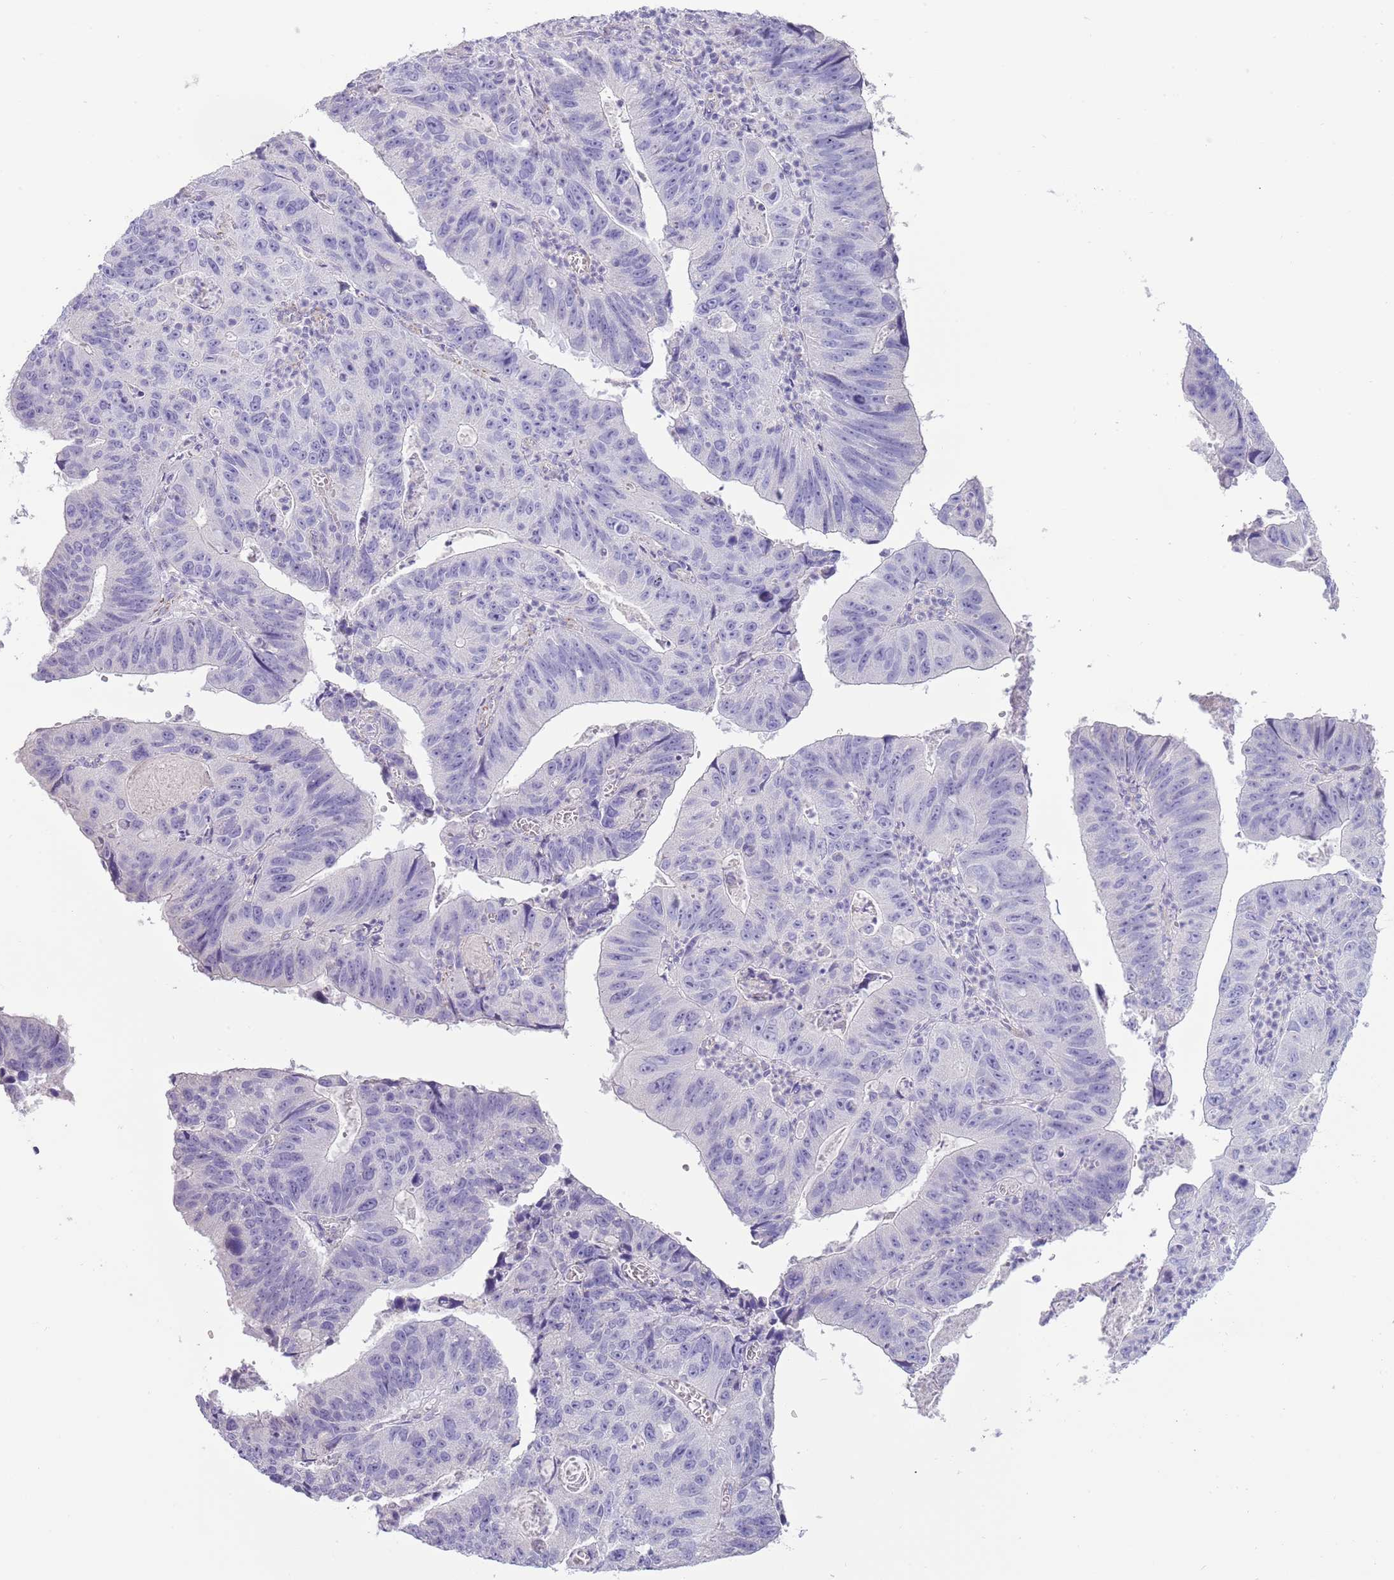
{"staining": {"intensity": "negative", "quantity": "none", "location": "none"}, "tissue": "stomach cancer", "cell_type": "Tumor cells", "image_type": "cancer", "snomed": [{"axis": "morphology", "description": "Adenocarcinoma, NOS"}, {"axis": "topography", "description": "Stomach"}], "caption": "The micrograph reveals no staining of tumor cells in stomach cancer.", "gene": "RNF222", "patient": {"sex": "male", "age": 59}}